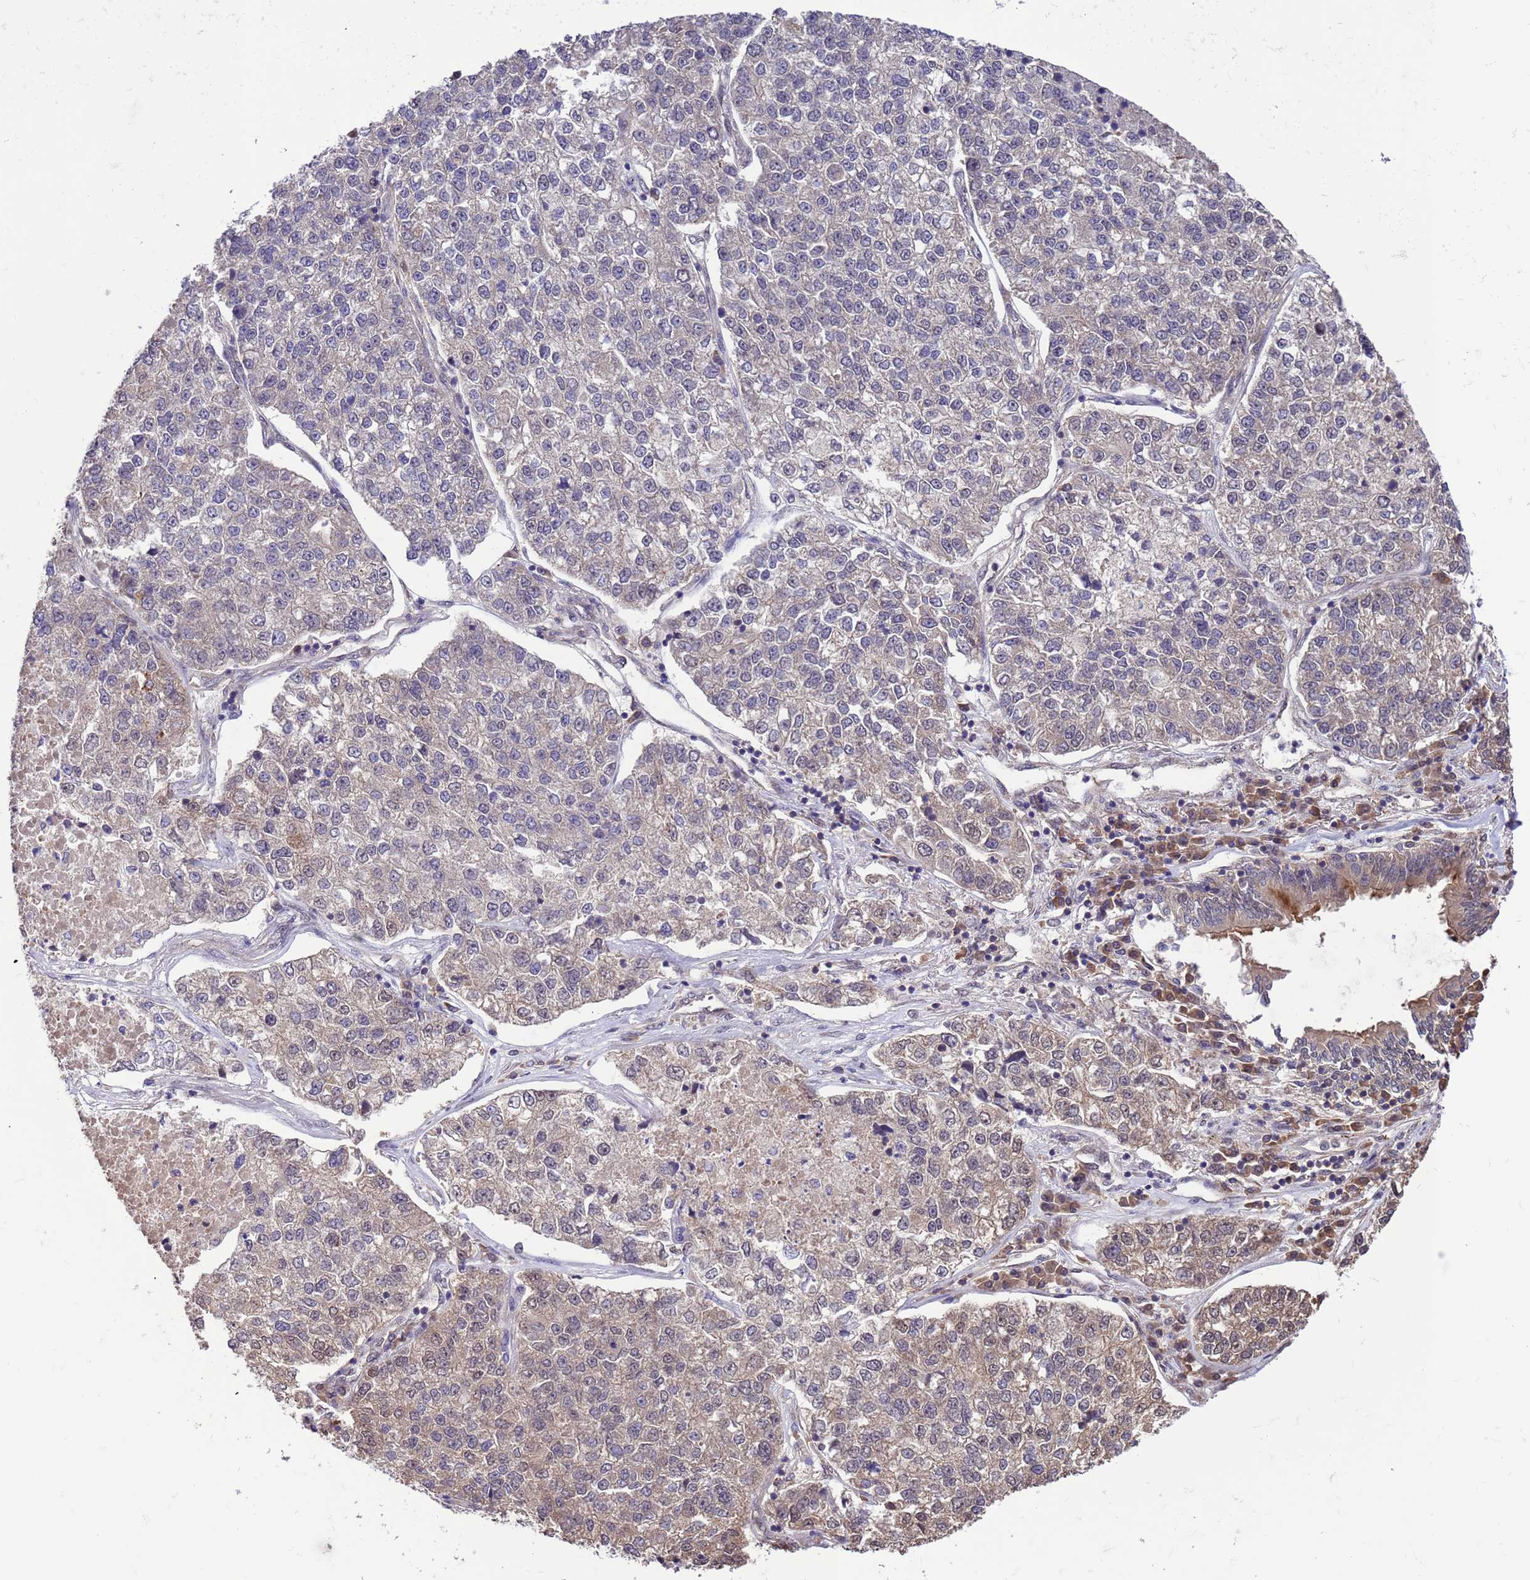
{"staining": {"intensity": "weak", "quantity": "<25%", "location": "cytoplasmic/membranous,nuclear"}, "tissue": "lung cancer", "cell_type": "Tumor cells", "image_type": "cancer", "snomed": [{"axis": "morphology", "description": "Adenocarcinoma, NOS"}, {"axis": "topography", "description": "Lung"}], "caption": "IHC histopathology image of neoplastic tissue: human lung cancer (adenocarcinoma) stained with DAB demonstrates no significant protein positivity in tumor cells.", "gene": "ZFP69B", "patient": {"sex": "male", "age": 49}}